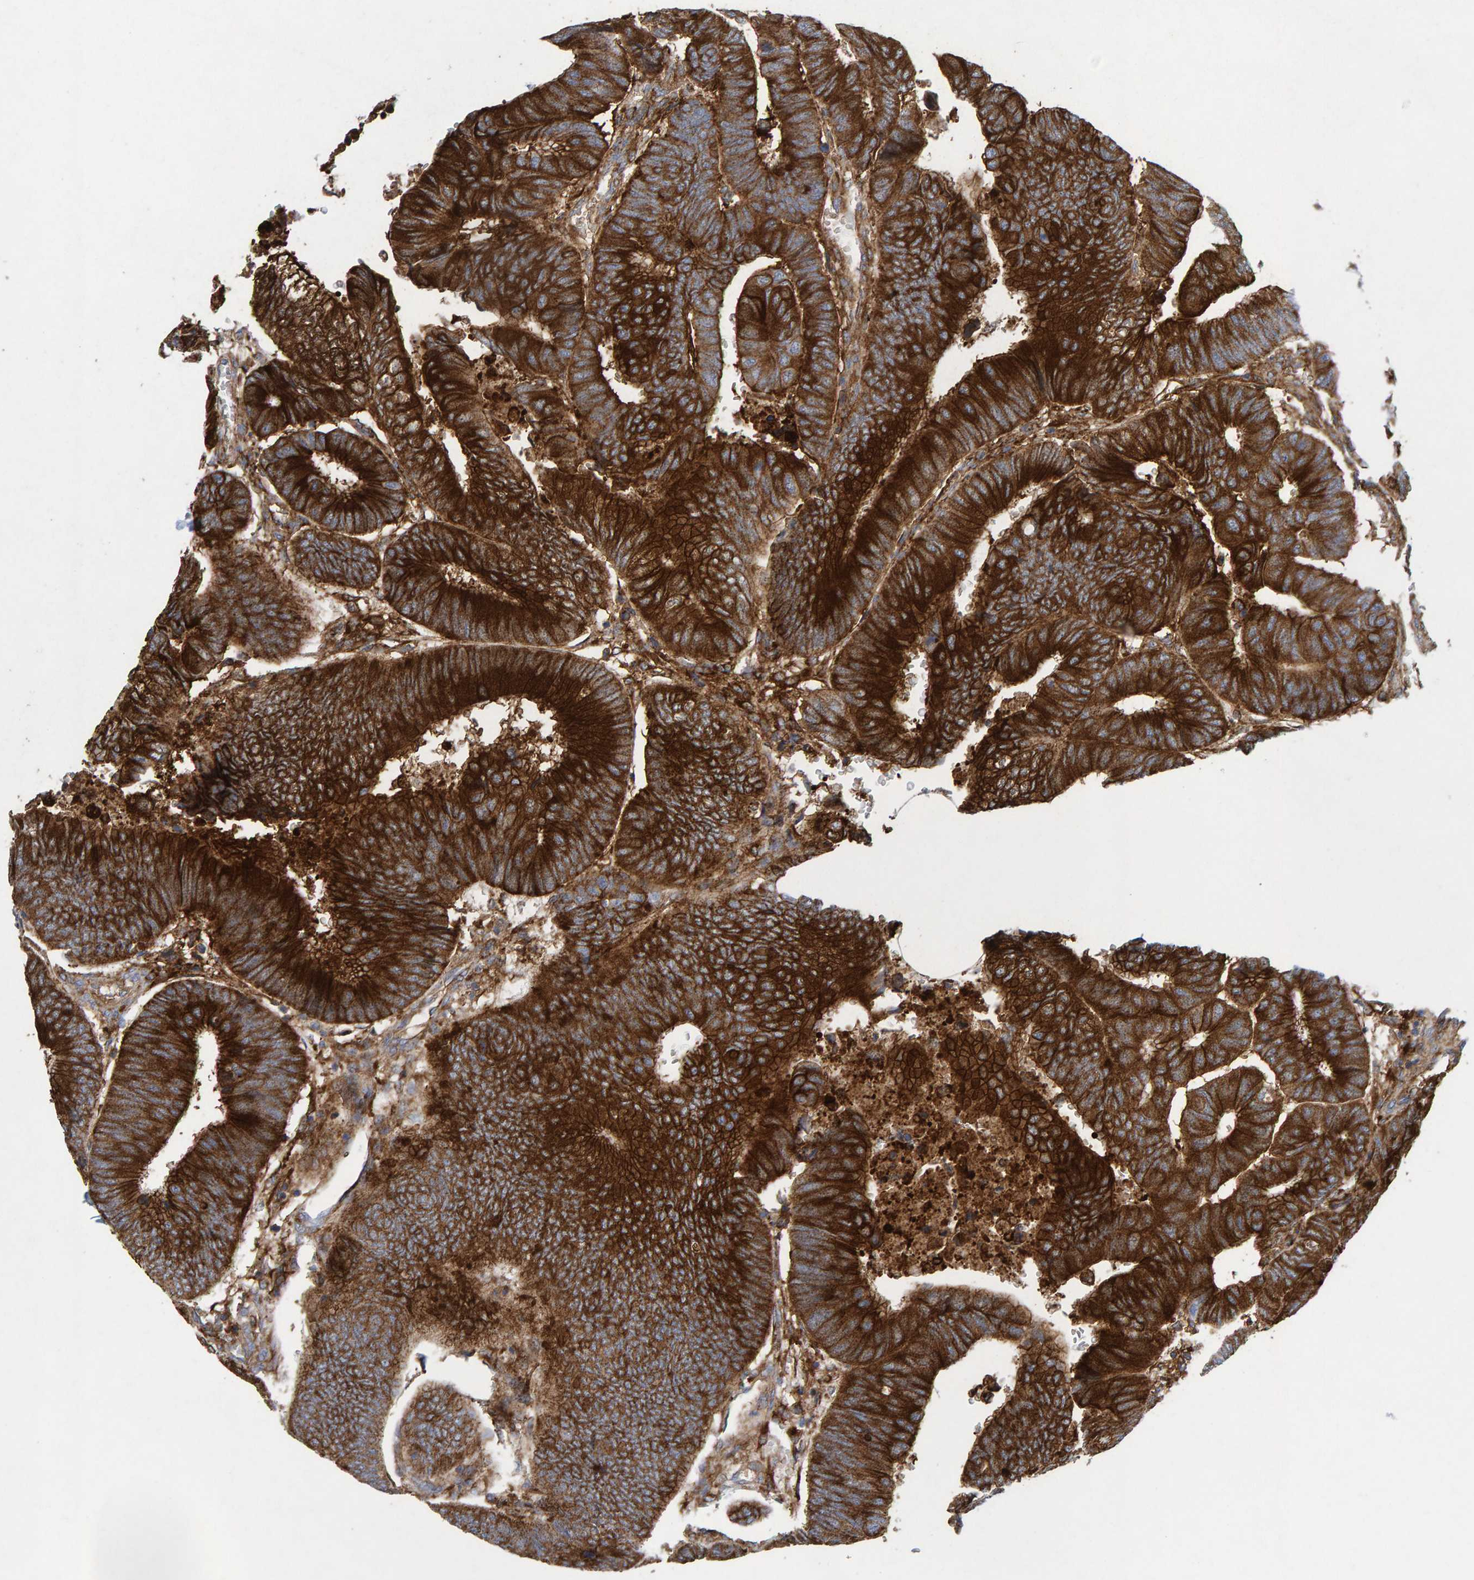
{"staining": {"intensity": "strong", "quantity": ">75%", "location": "cytoplasmic/membranous"}, "tissue": "colorectal cancer", "cell_type": "Tumor cells", "image_type": "cancer", "snomed": [{"axis": "morphology", "description": "Normal tissue, NOS"}, {"axis": "morphology", "description": "Adenocarcinoma, NOS"}, {"axis": "topography", "description": "Rectum"}, {"axis": "topography", "description": "Peripheral nerve tissue"}], "caption": "A high-resolution histopathology image shows immunohistochemistry staining of colorectal adenocarcinoma, which shows strong cytoplasmic/membranous staining in approximately >75% of tumor cells. Immunohistochemistry stains the protein in brown and the nuclei are stained blue.", "gene": "MVP", "patient": {"sex": "male", "age": 92}}